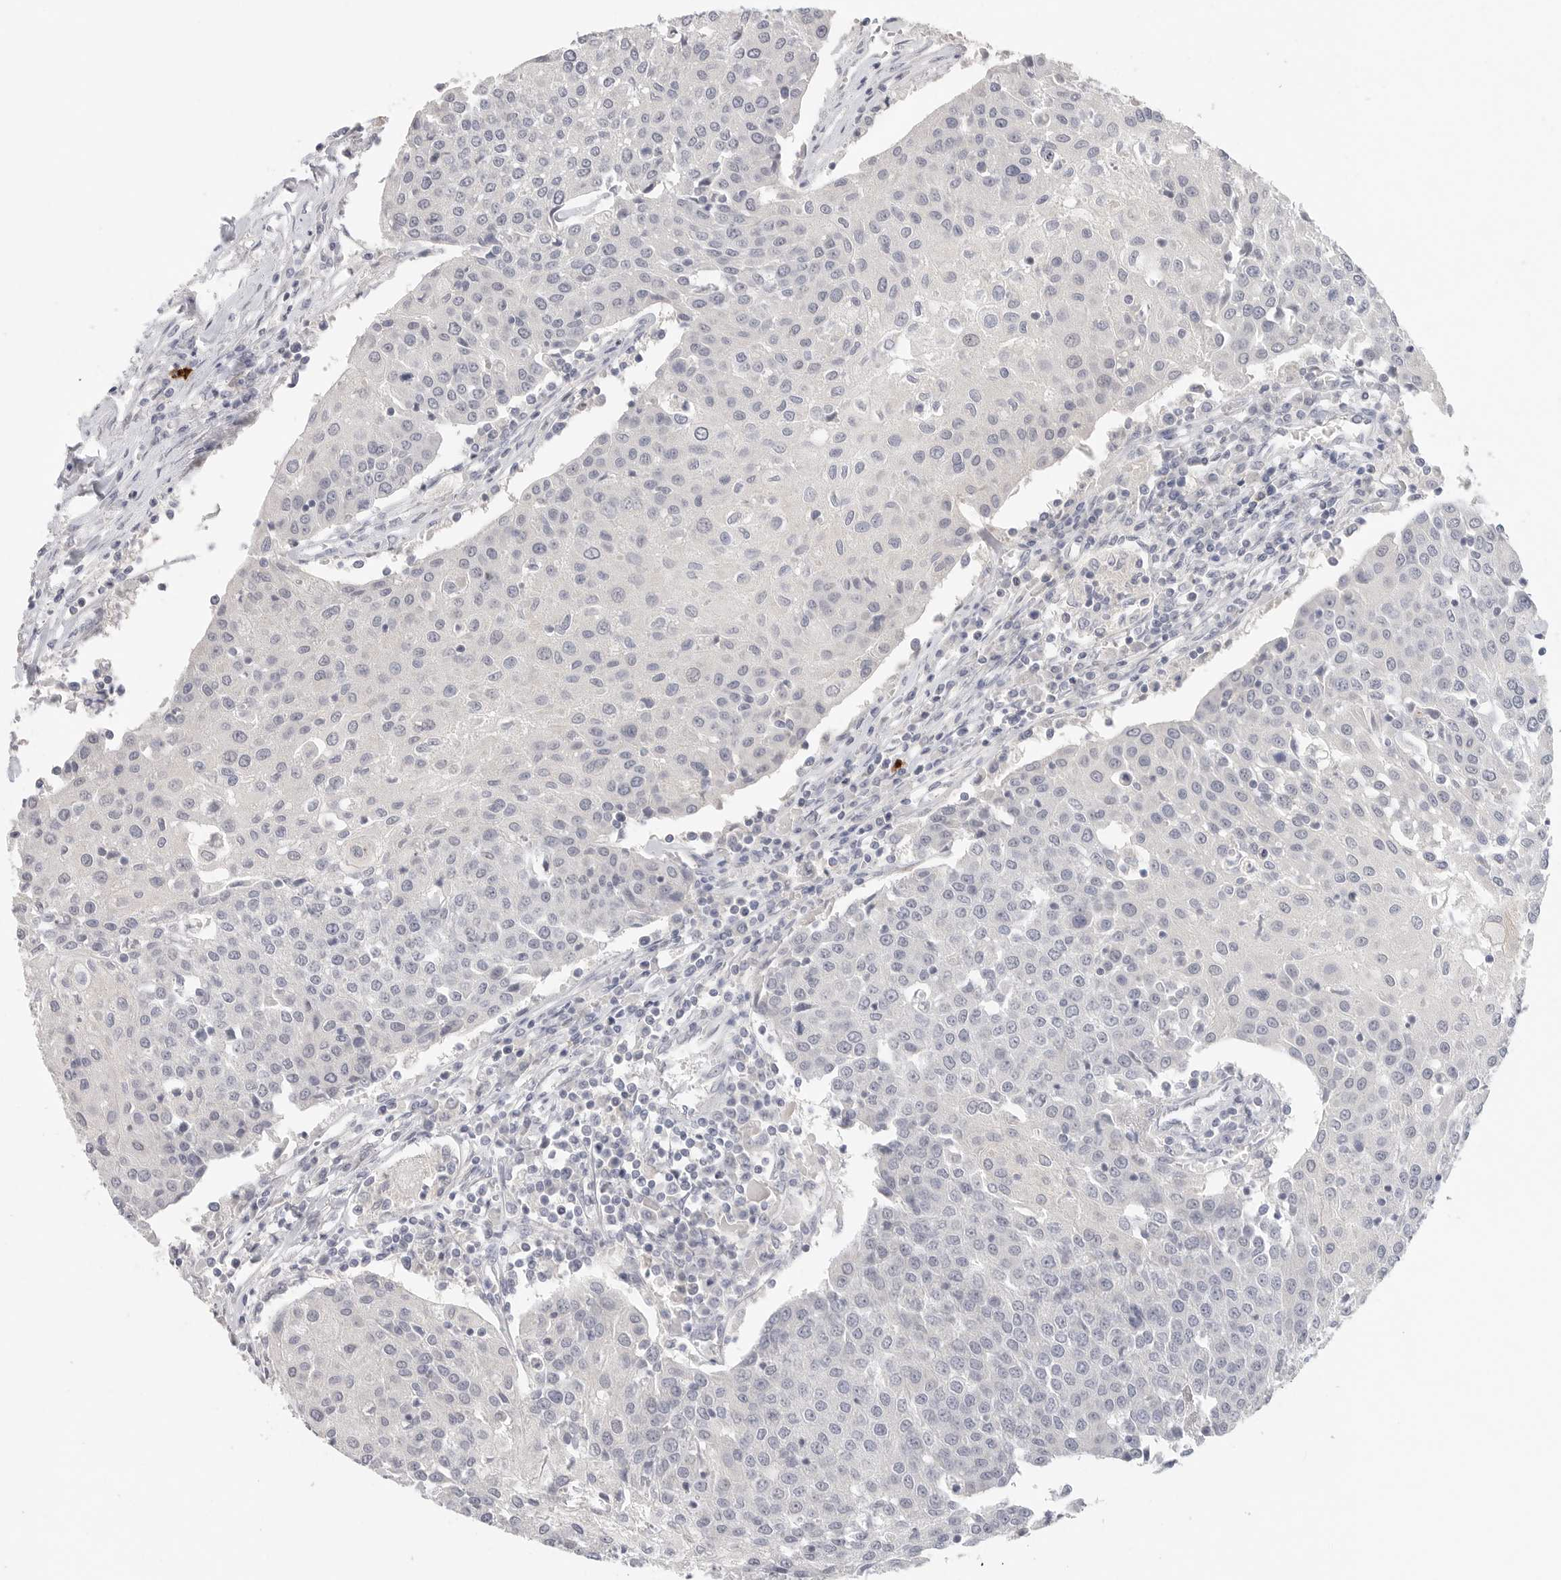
{"staining": {"intensity": "negative", "quantity": "none", "location": "none"}, "tissue": "urothelial cancer", "cell_type": "Tumor cells", "image_type": "cancer", "snomed": [{"axis": "morphology", "description": "Urothelial carcinoma, High grade"}, {"axis": "topography", "description": "Urinary bladder"}], "caption": "A high-resolution image shows immunohistochemistry staining of high-grade urothelial carcinoma, which displays no significant expression in tumor cells. The staining was performed using DAB to visualize the protein expression in brown, while the nuclei were stained in blue with hematoxylin (Magnification: 20x).", "gene": "FBN2", "patient": {"sex": "female", "age": 85}}